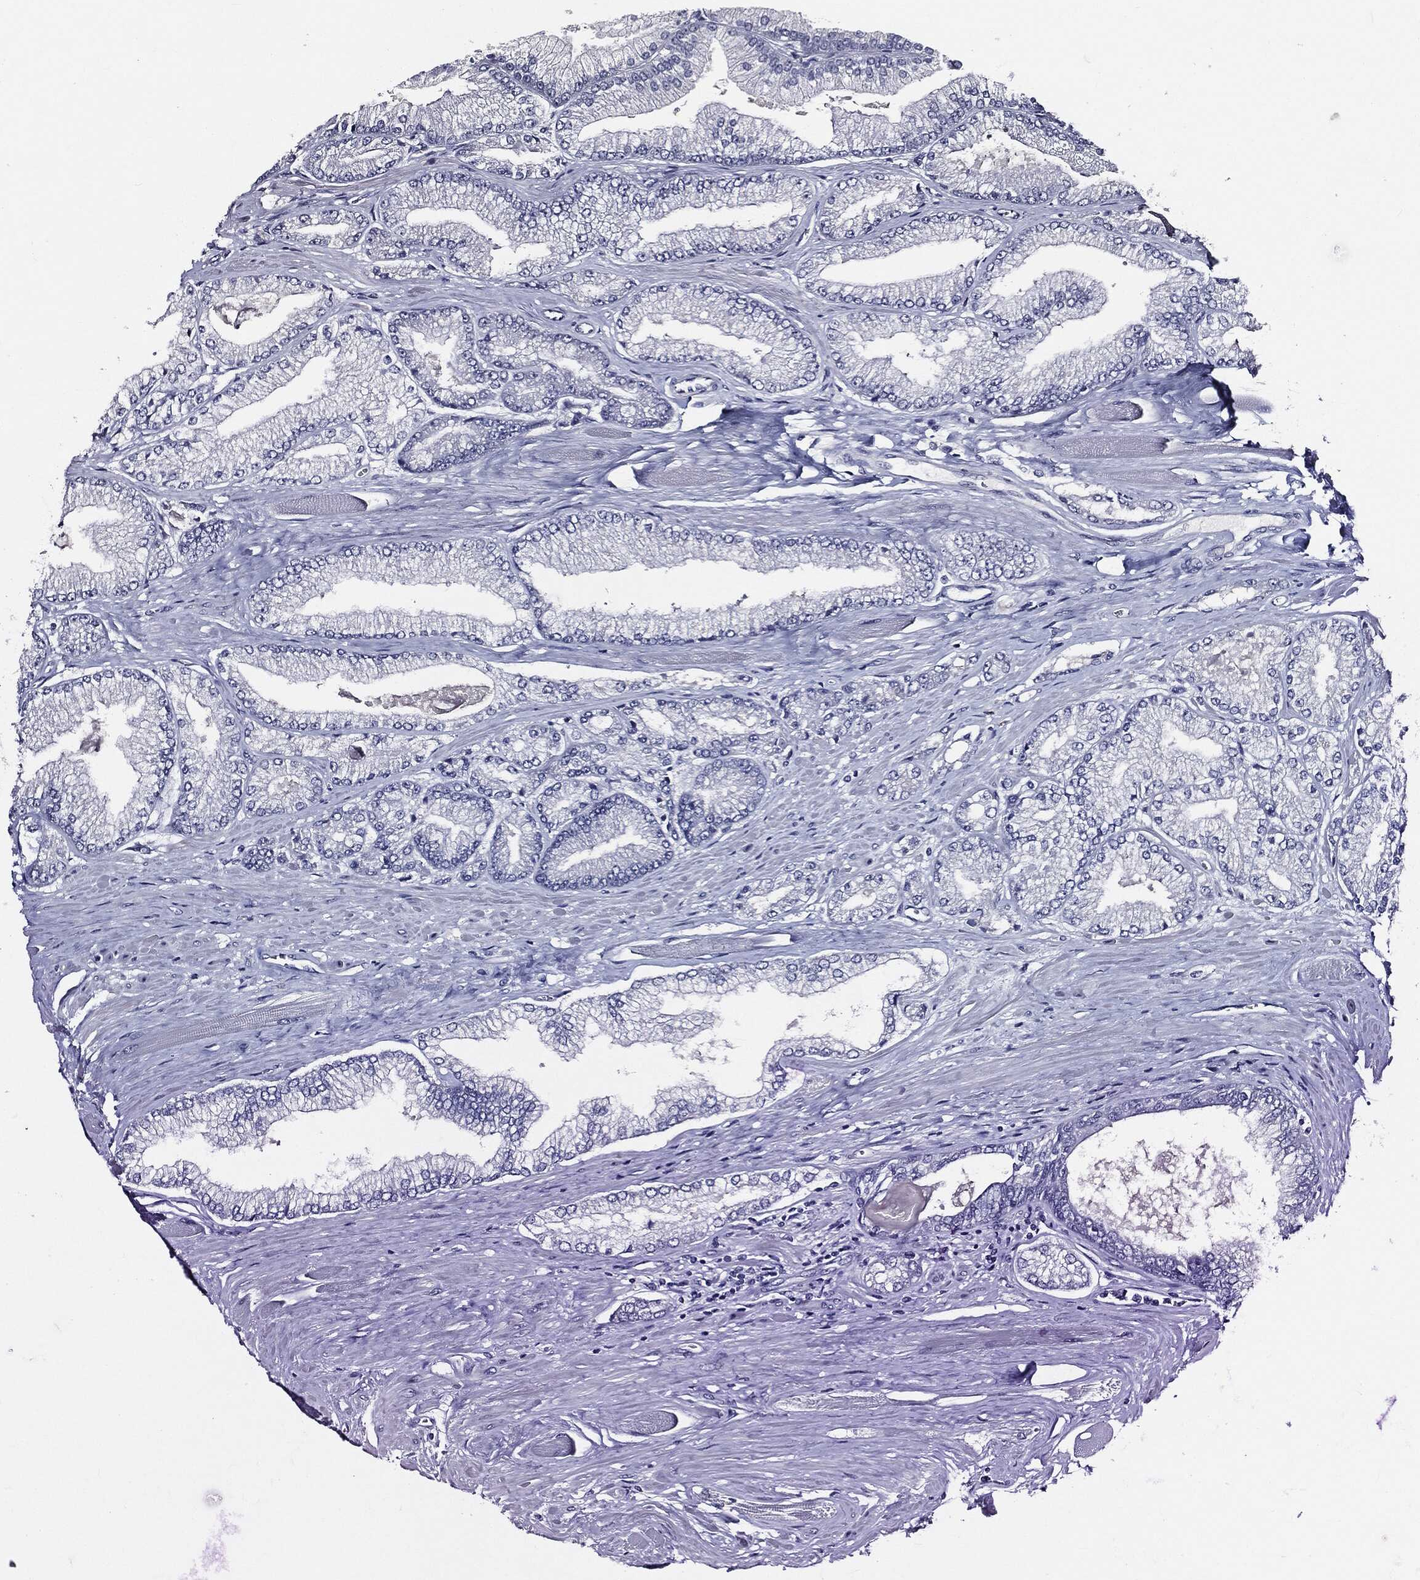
{"staining": {"intensity": "negative", "quantity": "none", "location": "none"}, "tissue": "prostate cancer", "cell_type": "Tumor cells", "image_type": "cancer", "snomed": [{"axis": "morphology", "description": "Adenocarcinoma, Low grade"}, {"axis": "topography", "description": "Prostate"}], "caption": "Tumor cells are negative for protein expression in human prostate cancer (low-grade adenocarcinoma).", "gene": "PRAME", "patient": {"sex": "male", "age": 67}}